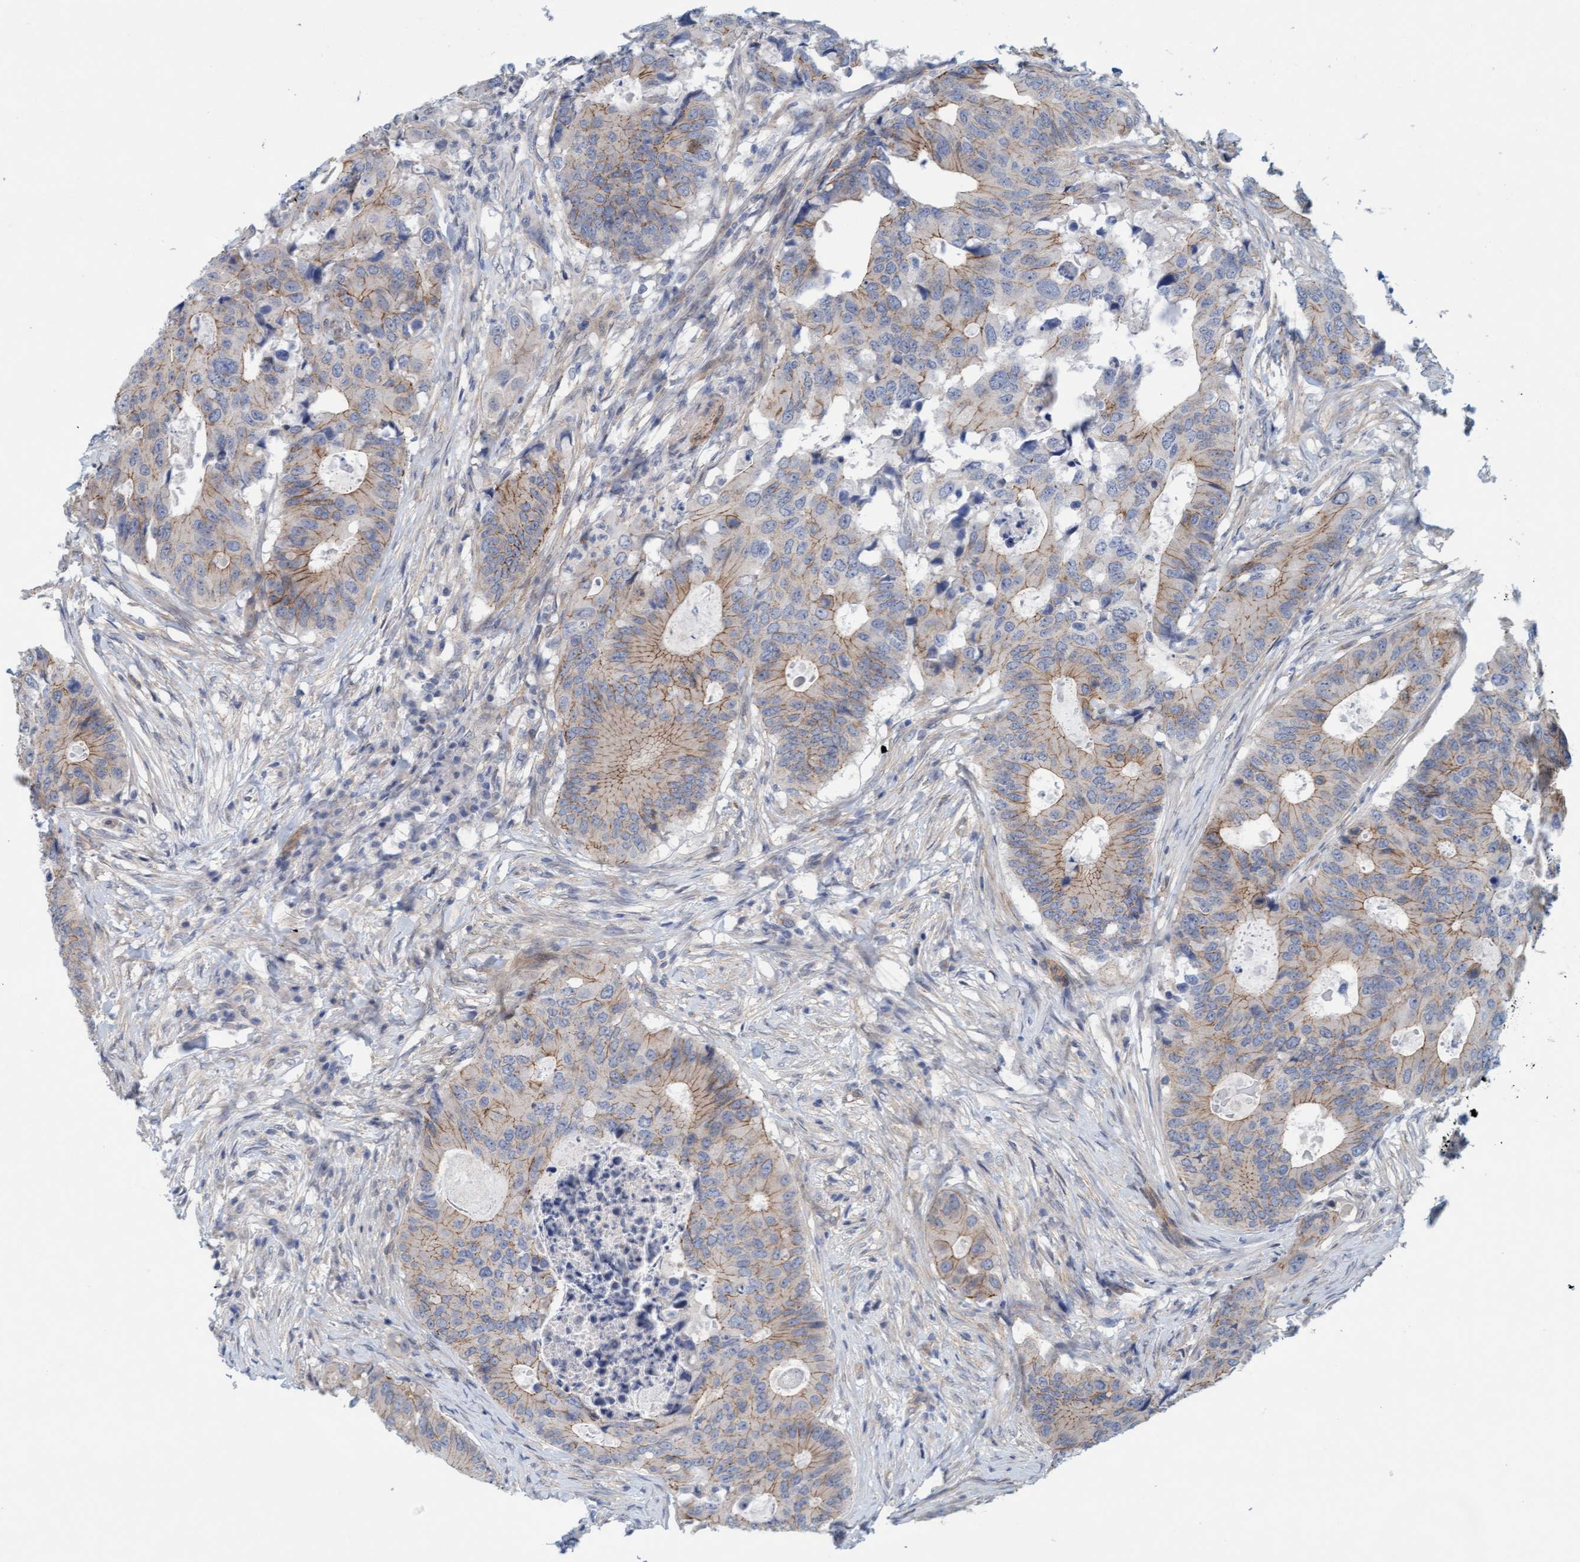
{"staining": {"intensity": "moderate", "quantity": "25%-75%", "location": "cytoplasmic/membranous"}, "tissue": "colorectal cancer", "cell_type": "Tumor cells", "image_type": "cancer", "snomed": [{"axis": "morphology", "description": "Adenocarcinoma, NOS"}, {"axis": "topography", "description": "Colon"}], "caption": "Colorectal adenocarcinoma was stained to show a protein in brown. There is medium levels of moderate cytoplasmic/membranous staining in about 25%-75% of tumor cells. Immunohistochemistry (ihc) stains the protein in brown and the nuclei are stained blue.", "gene": "KRBA2", "patient": {"sex": "male", "age": 71}}